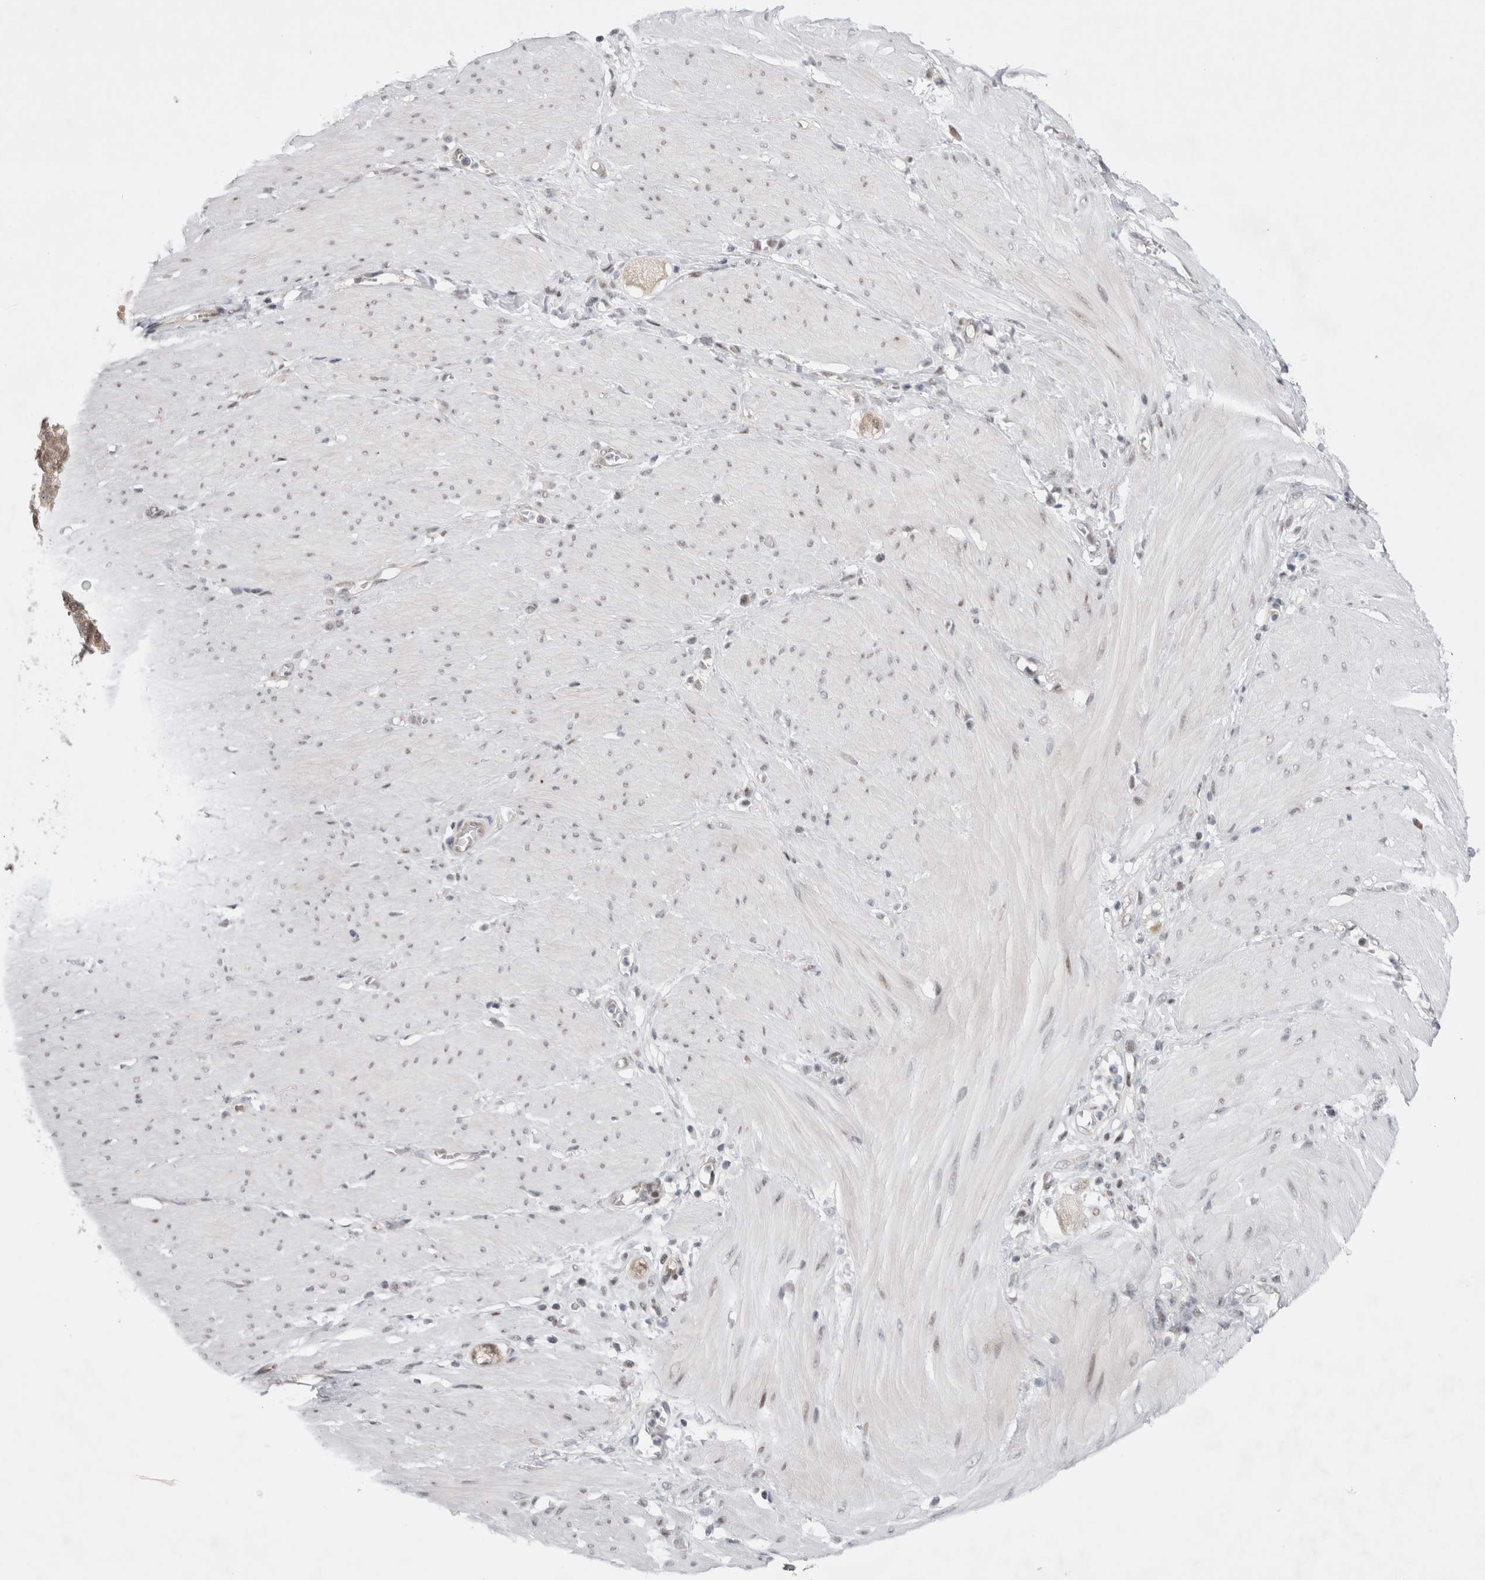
{"staining": {"intensity": "weak", "quantity": "<25%", "location": "nuclear"}, "tissue": "stomach cancer", "cell_type": "Tumor cells", "image_type": "cancer", "snomed": [{"axis": "morphology", "description": "Adenocarcinoma, NOS"}, {"axis": "topography", "description": "Stomach"}, {"axis": "topography", "description": "Stomach, lower"}], "caption": "Immunohistochemistry (IHC) of human adenocarcinoma (stomach) shows no positivity in tumor cells.", "gene": "WIPF2", "patient": {"sex": "female", "age": 48}}